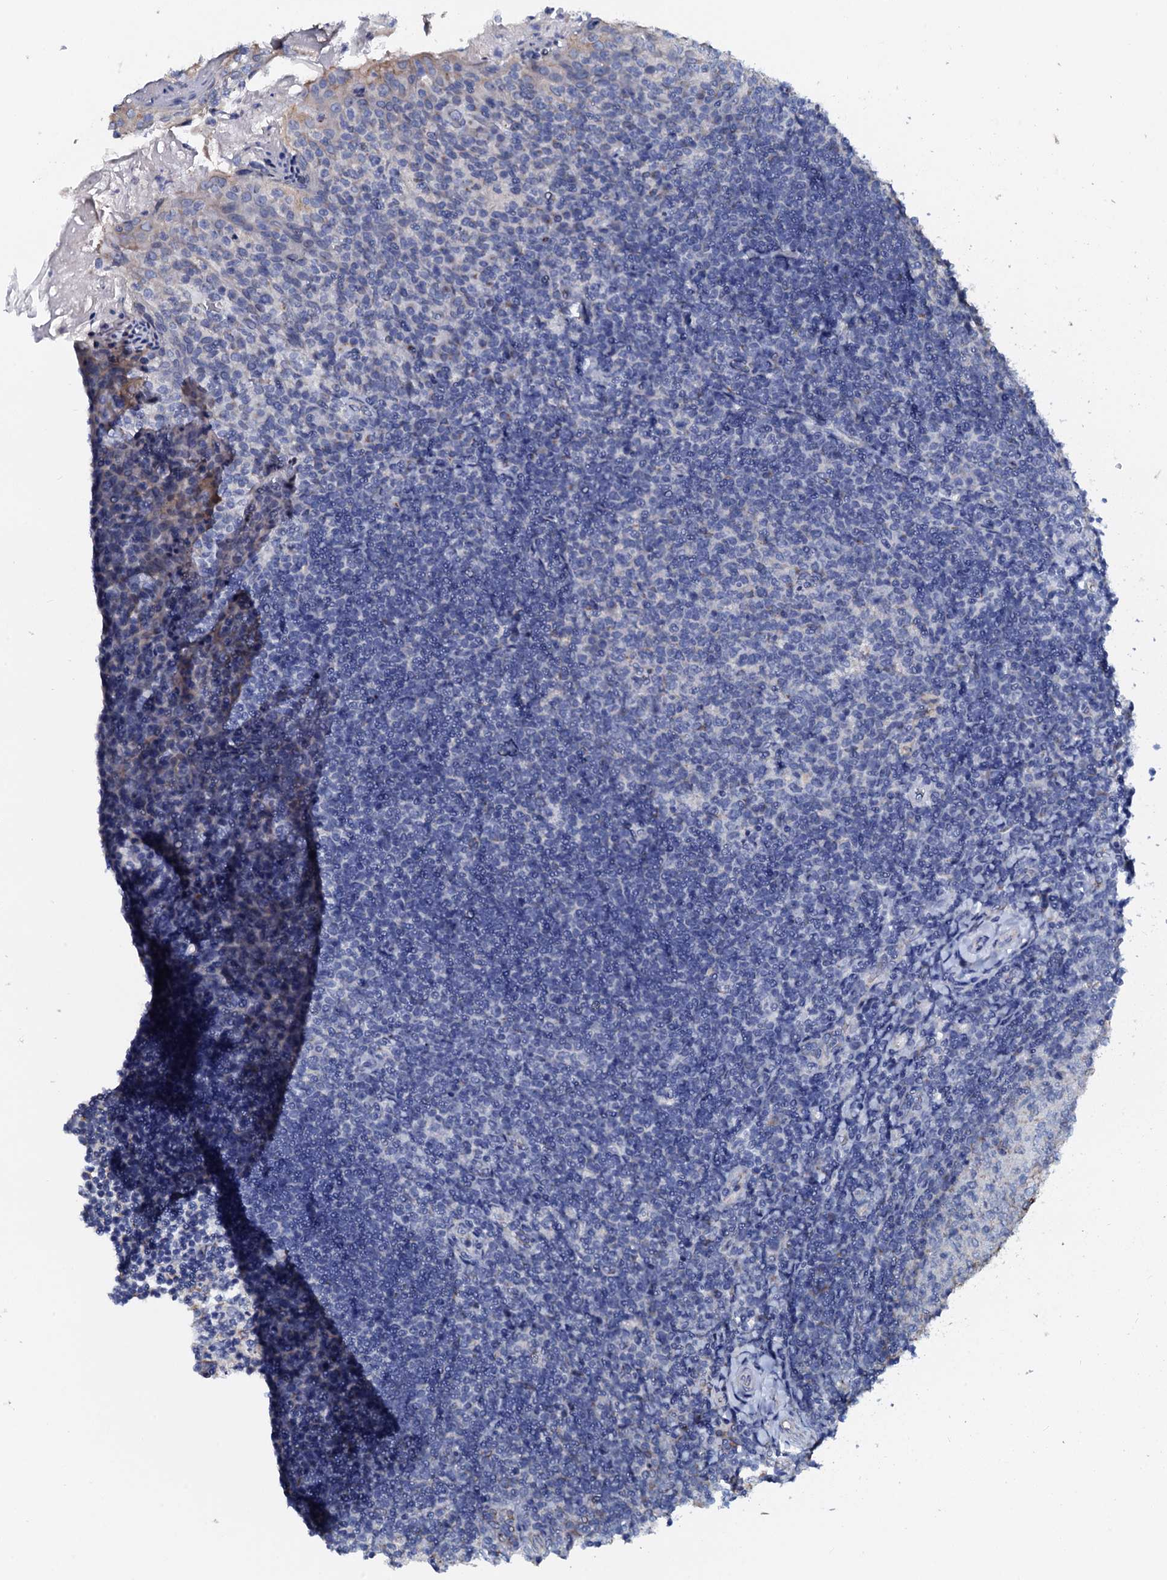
{"staining": {"intensity": "negative", "quantity": "none", "location": "none"}, "tissue": "tonsil", "cell_type": "Germinal center cells", "image_type": "normal", "snomed": [{"axis": "morphology", "description": "Normal tissue, NOS"}, {"axis": "topography", "description": "Tonsil"}], "caption": "IHC photomicrograph of normal tonsil stained for a protein (brown), which demonstrates no expression in germinal center cells.", "gene": "AKAP3", "patient": {"sex": "female", "age": 10}}